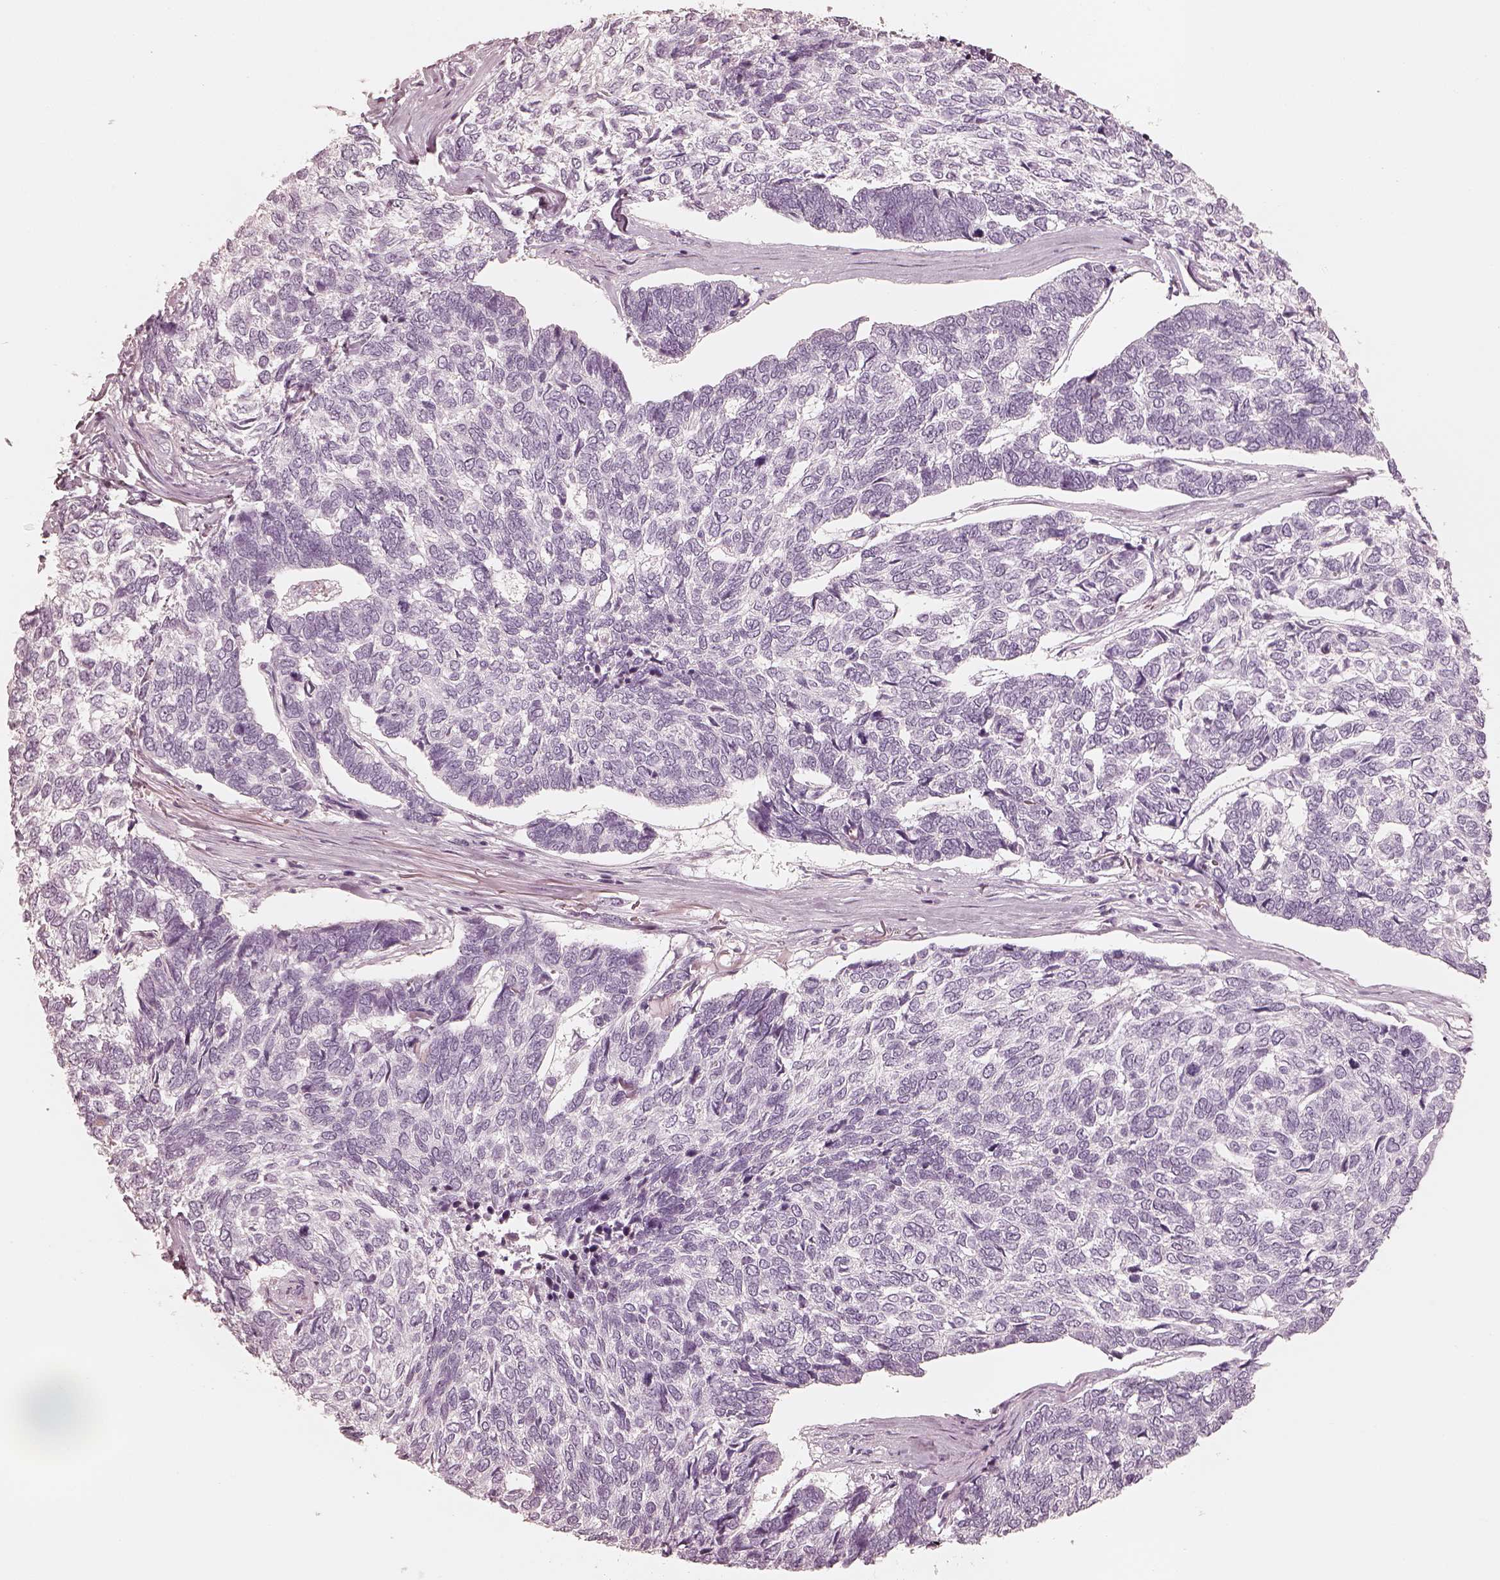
{"staining": {"intensity": "negative", "quantity": "none", "location": "none"}, "tissue": "skin cancer", "cell_type": "Tumor cells", "image_type": "cancer", "snomed": [{"axis": "morphology", "description": "Basal cell carcinoma"}, {"axis": "topography", "description": "Skin"}], "caption": "Micrograph shows no significant protein expression in tumor cells of skin cancer.", "gene": "KRT82", "patient": {"sex": "female", "age": 65}}